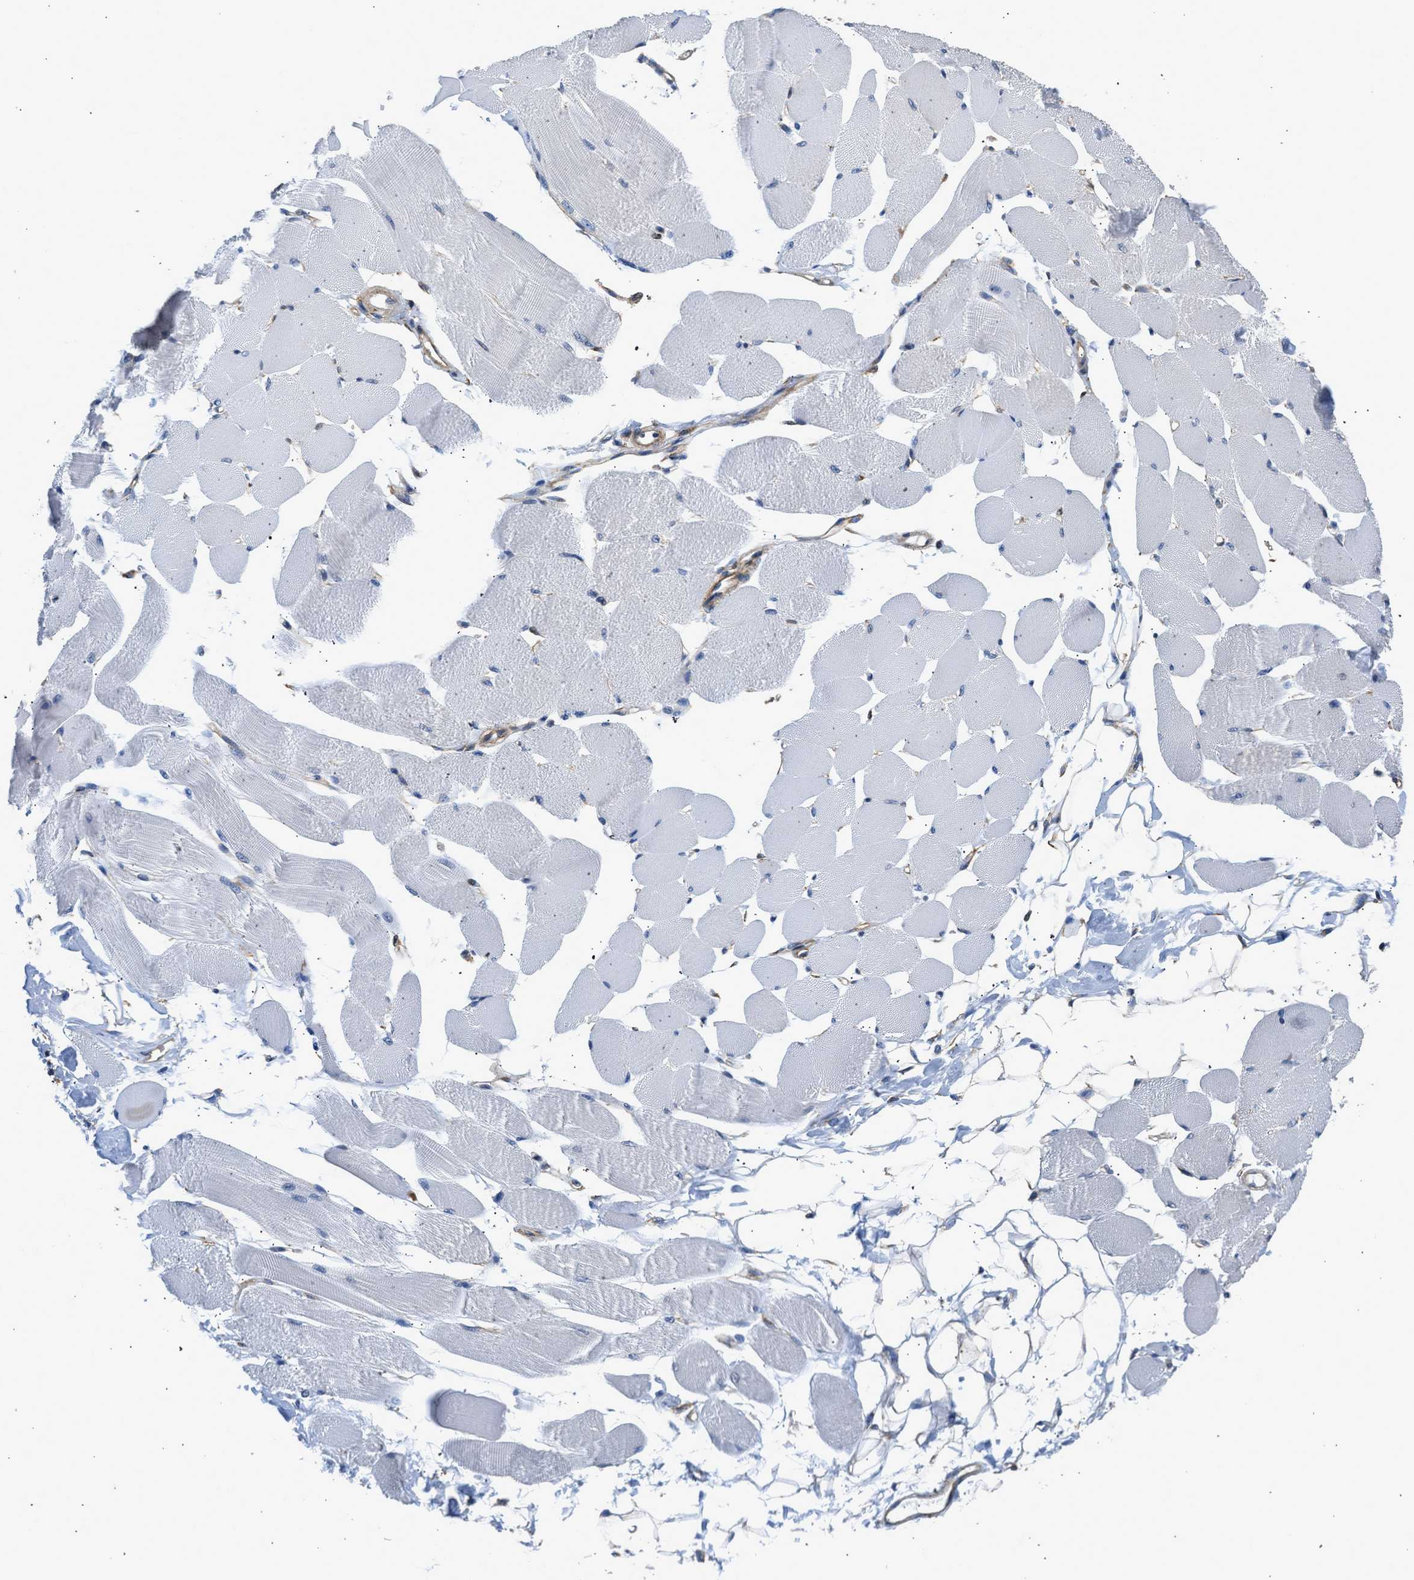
{"staining": {"intensity": "negative", "quantity": "none", "location": "none"}, "tissue": "skeletal muscle", "cell_type": "Myocytes", "image_type": "normal", "snomed": [{"axis": "morphology", "description": "Normal tissue, NOS"}, {"axis": "topography", "description": "Skeletal muscle"}, {"axis": "topography", "description": "Peripheral nerve tissue"}], "caption": "A high-resolution image shows immunohistochemistry staining of benign skeletal muscle, which shows no significant staining in myocytes.", "gene": "SEPTIN2", "patient": {"sex": "female", "age": 84}}